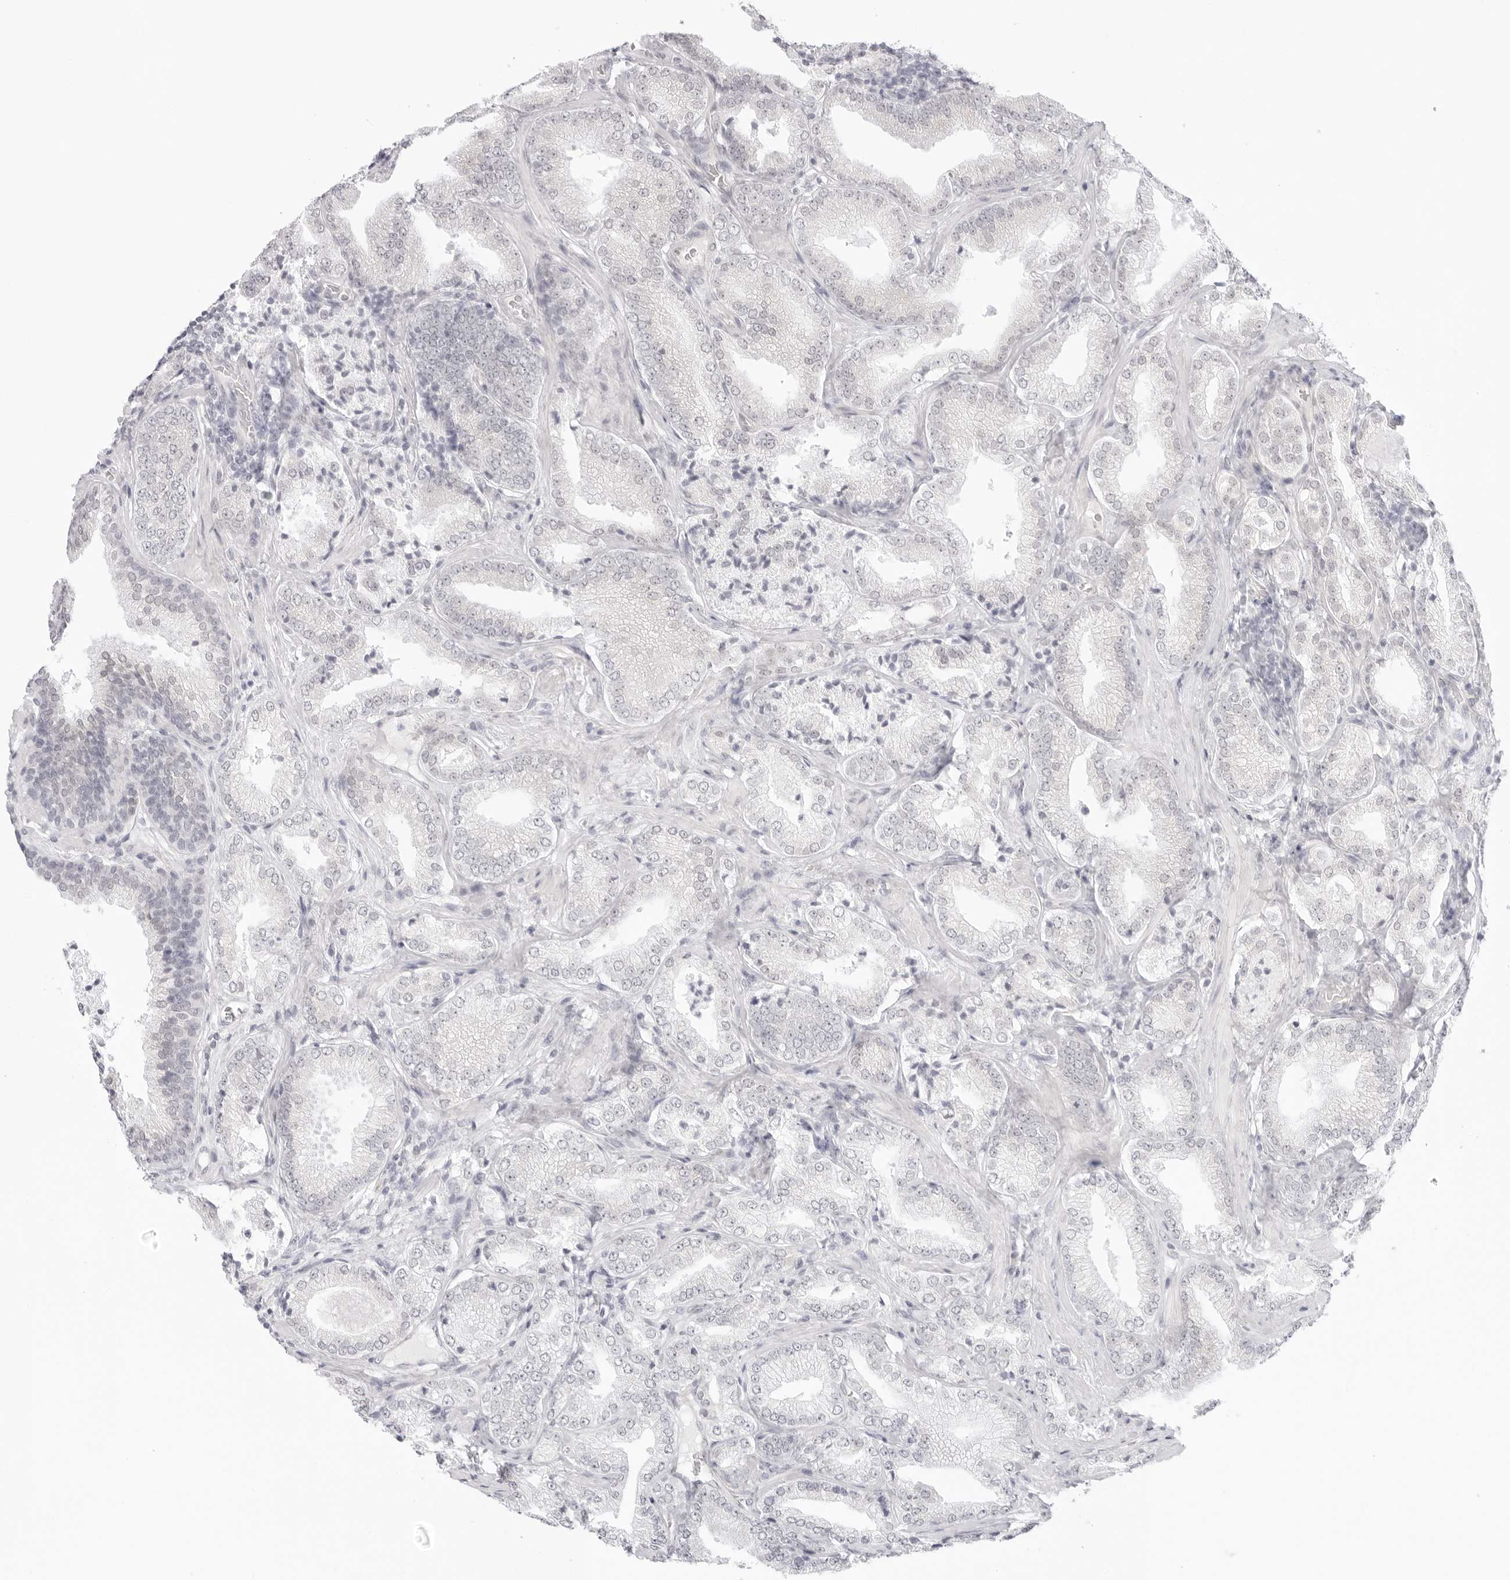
{"staining": {"intensity": "negative", "quantity": "none", "location": "none"}, "tissue": "prostate cancer", "cell_type": "Tumor cells", "image_type": "cancer", "snomed": [{"axis": "morphology", "description": "Adenocarcinoma, Low grade"}, {"axis": "topography", "description": "Prostate"}], "caption": "There is no significant expression in tumor cells of prostate adenocarcinoma (low-grade). The staining is performed using DAB brown chromogen with nuclei counter-stained in using hematoxylin.", "gene": "MED18", "patient": {"sex": "male", "age": 62}}